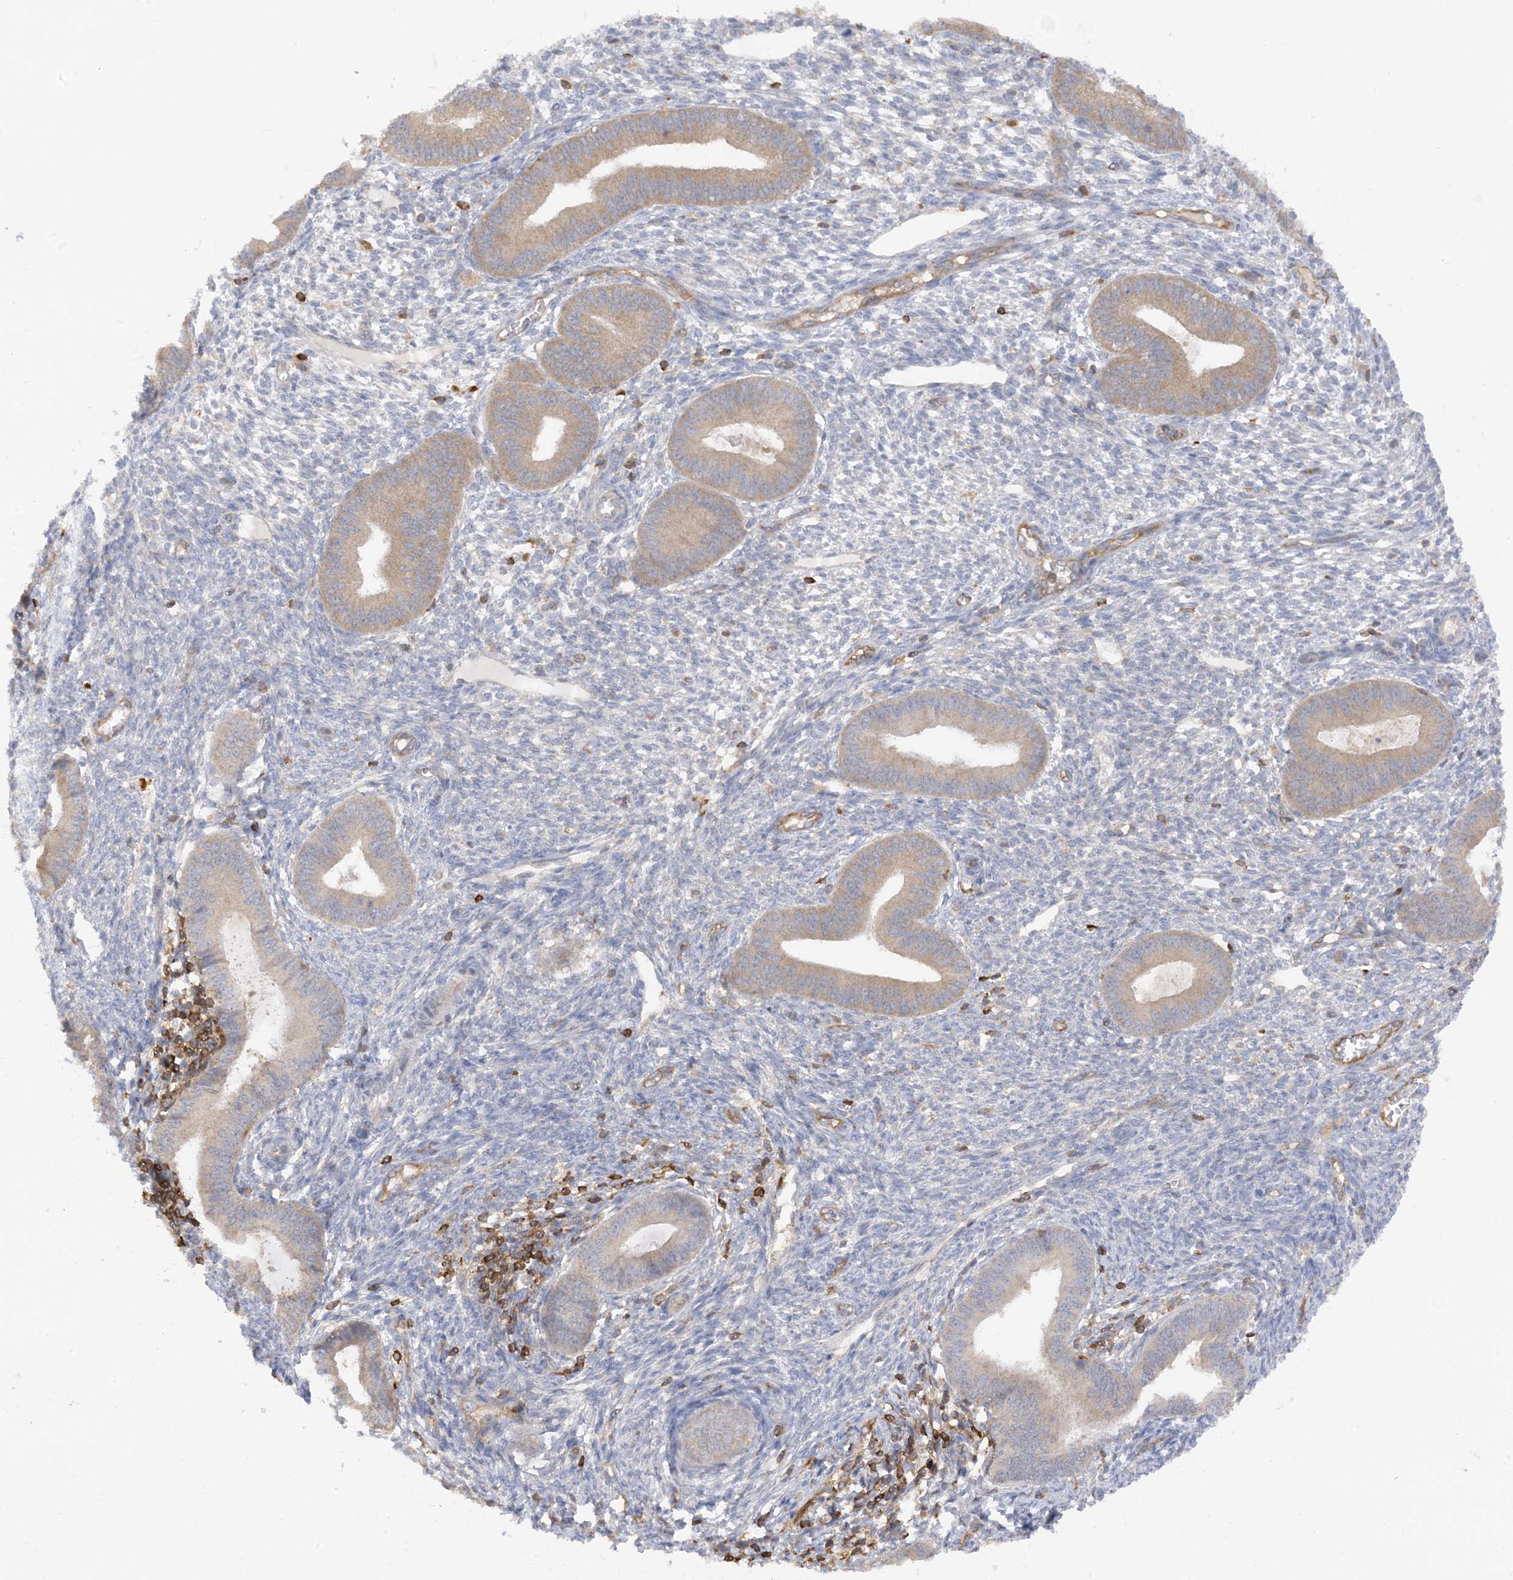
{"staining": {"intensity": "negative", "quantity": "none", "location": "none"}, "tissue": "endometrium", "cell_type": "Cells in endometrial stroma", "image_type": "normal", "snomed": [{"axis": "morphology", "description": "Normal tissue, NOS"}, {"axis": "topography", "description": "Endometrium"}], "caption": "This micrograph is of normal endometrium stained with IHC to label a protein in brown with the nuclei are counter-stained blue. There is no expression in cells in endometrial stroma.", "gene": "PHACTR2", "patient": {"sex": "female", "age": 46}}